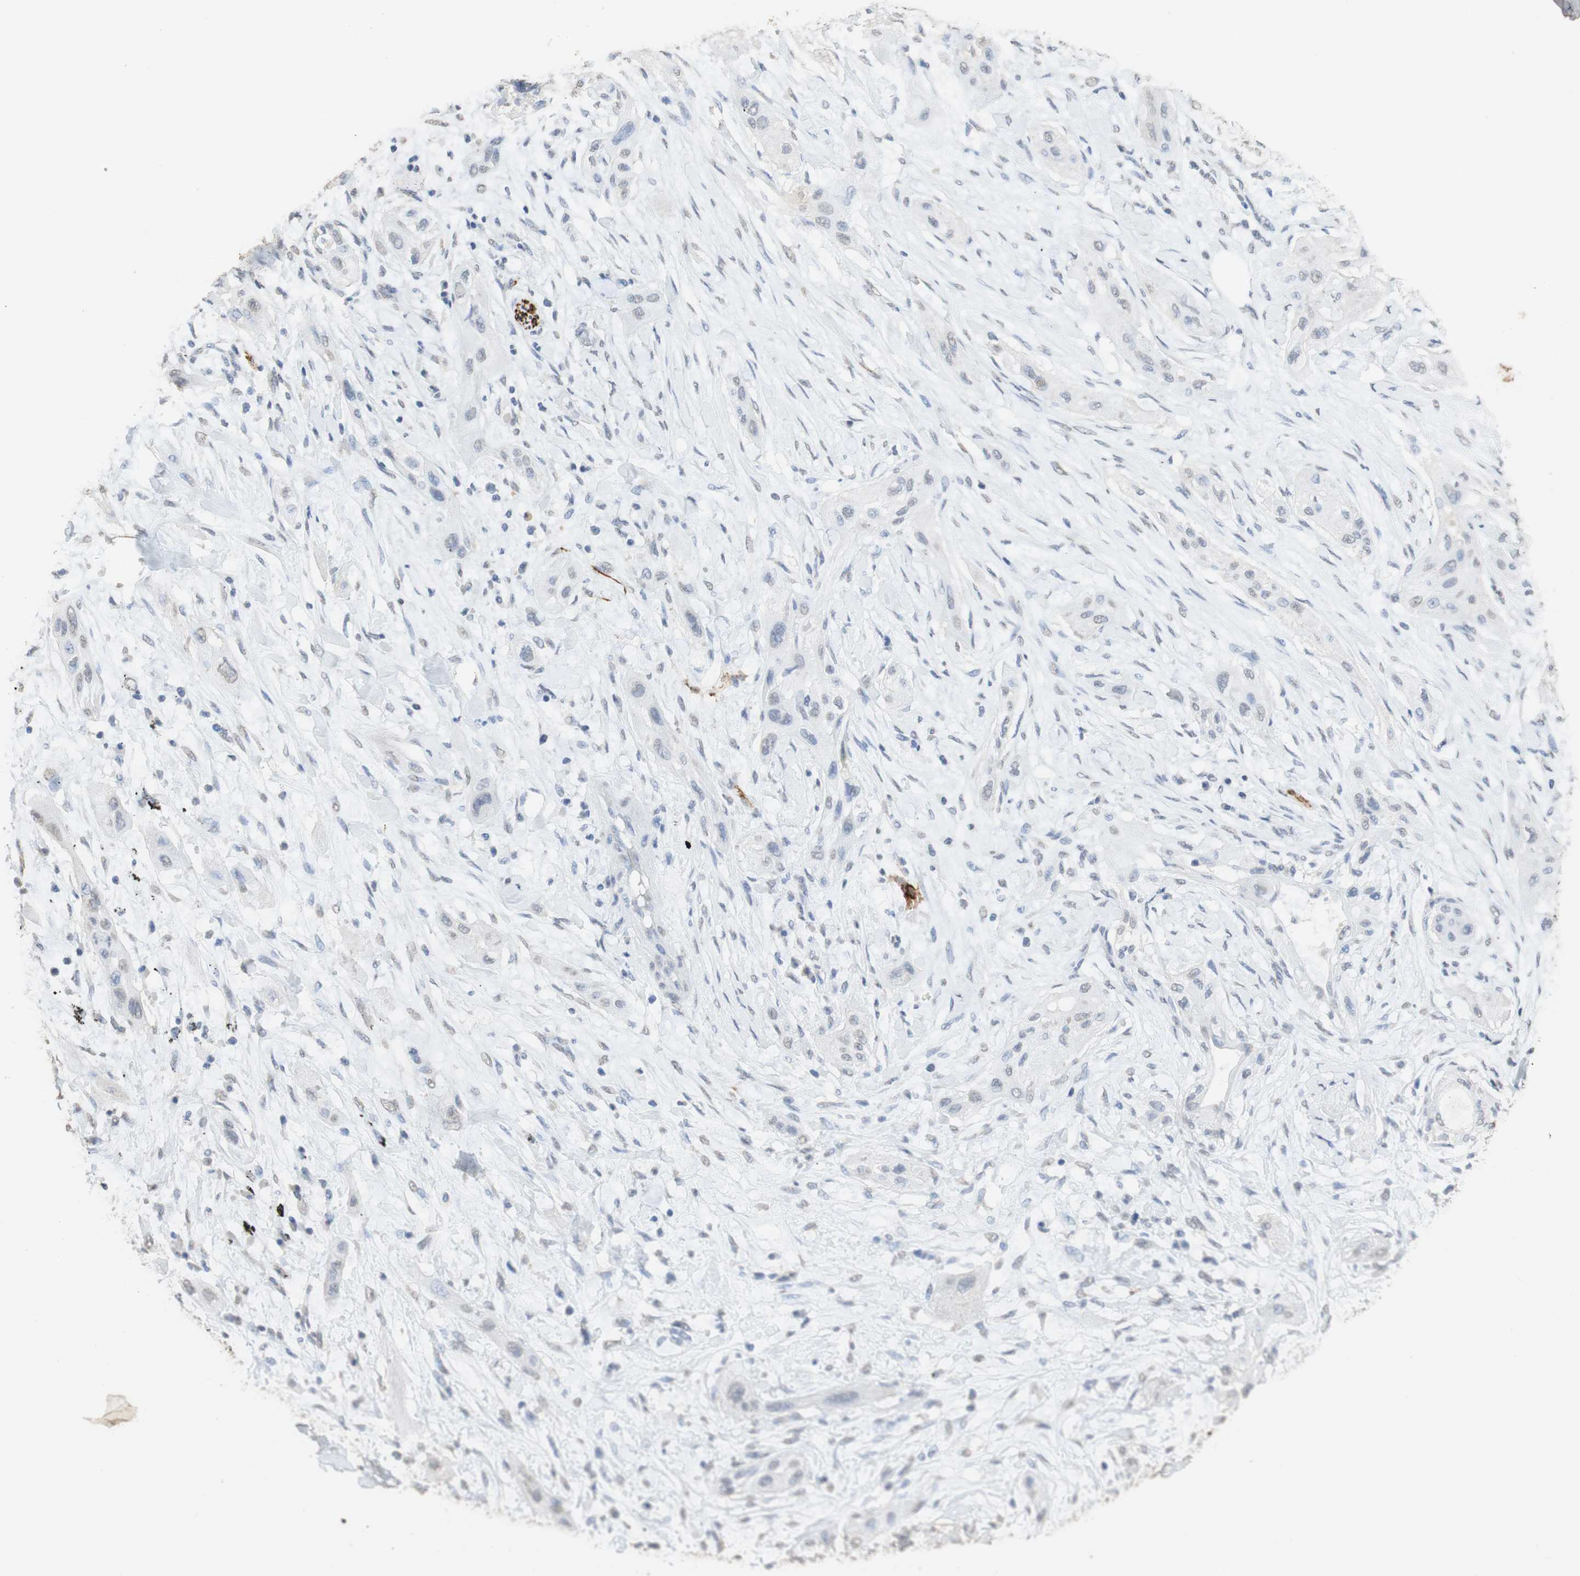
{"staining": {"intensity": "weak", "quantity": "<25%", "location": "cytoplasmic/membranous"}, "tissue": "lung cancer", "cell_type": "Tumor cells", "image_type": "cancer", "snomed": [{"axis": "morphology", "description": "Squamous cell carcinoma, NOS"}, {"axis": "topography", "description": "Lung"}], "caption": "Lung cancer stained for a protein using IHC reveals no positivity tumor cells.", "gene": "L1CAM", "patient": {"sex": "female", "age": 47}}